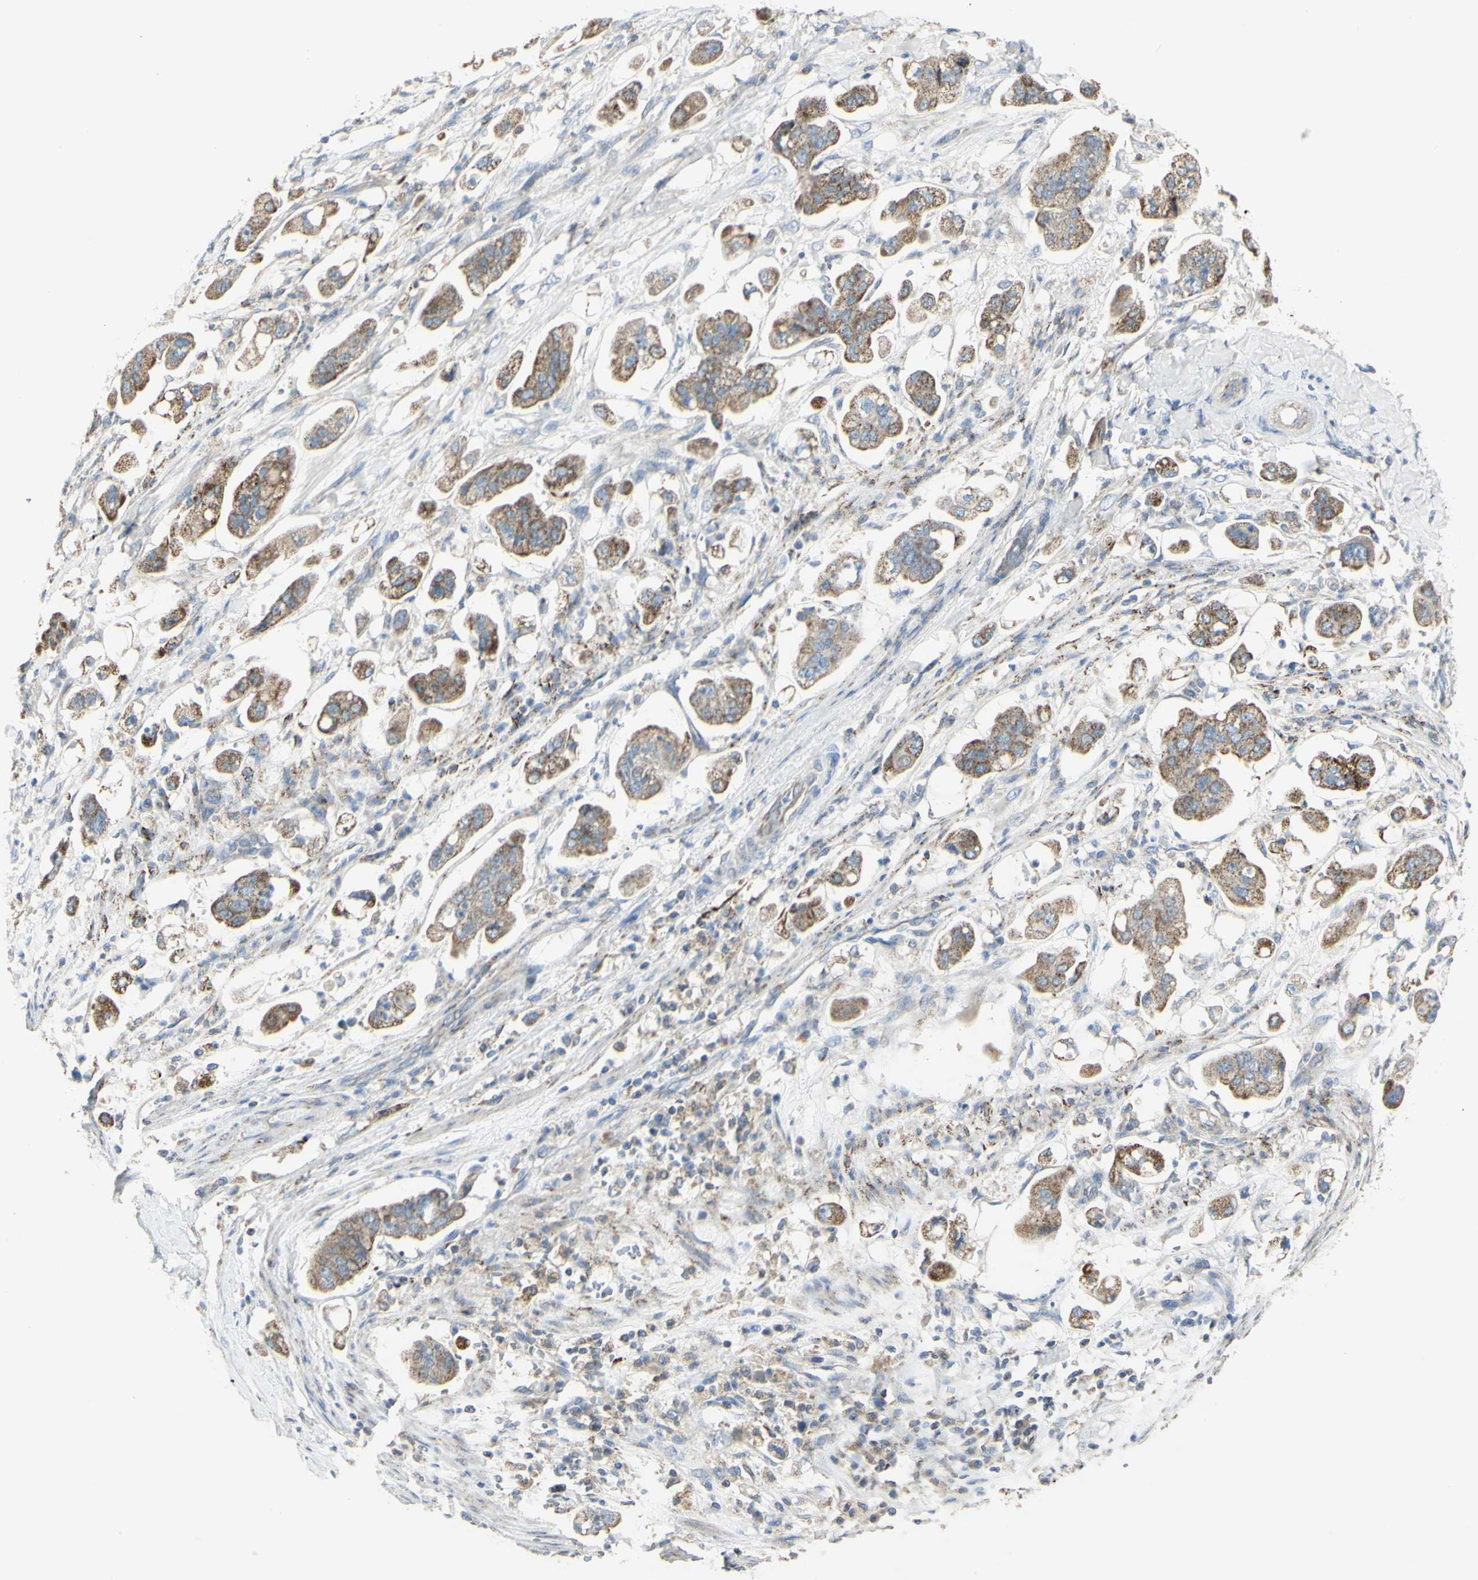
{"staining": {"intensity": "moderate", "quantity": ">75%", "location": "cytoplasmic/membranous"}, "tissue": "stomach cancer", "cell_type": "Tumor cells", "image_type": "cancer", "snomed": [{"axis": "morphology", "description": "Adenocarcinoma, NOS"}, {"axis": "topography", "description": "Stomach"}], "caption": "Protein expression analysis of human adenocarcinoma (stomach) reveals moderate cytoplasmic/membranous positivity in approximately >75% of tumor cells.", "gene": "CNTNAP1", "patient": {"sex": "male", "age": 62}}